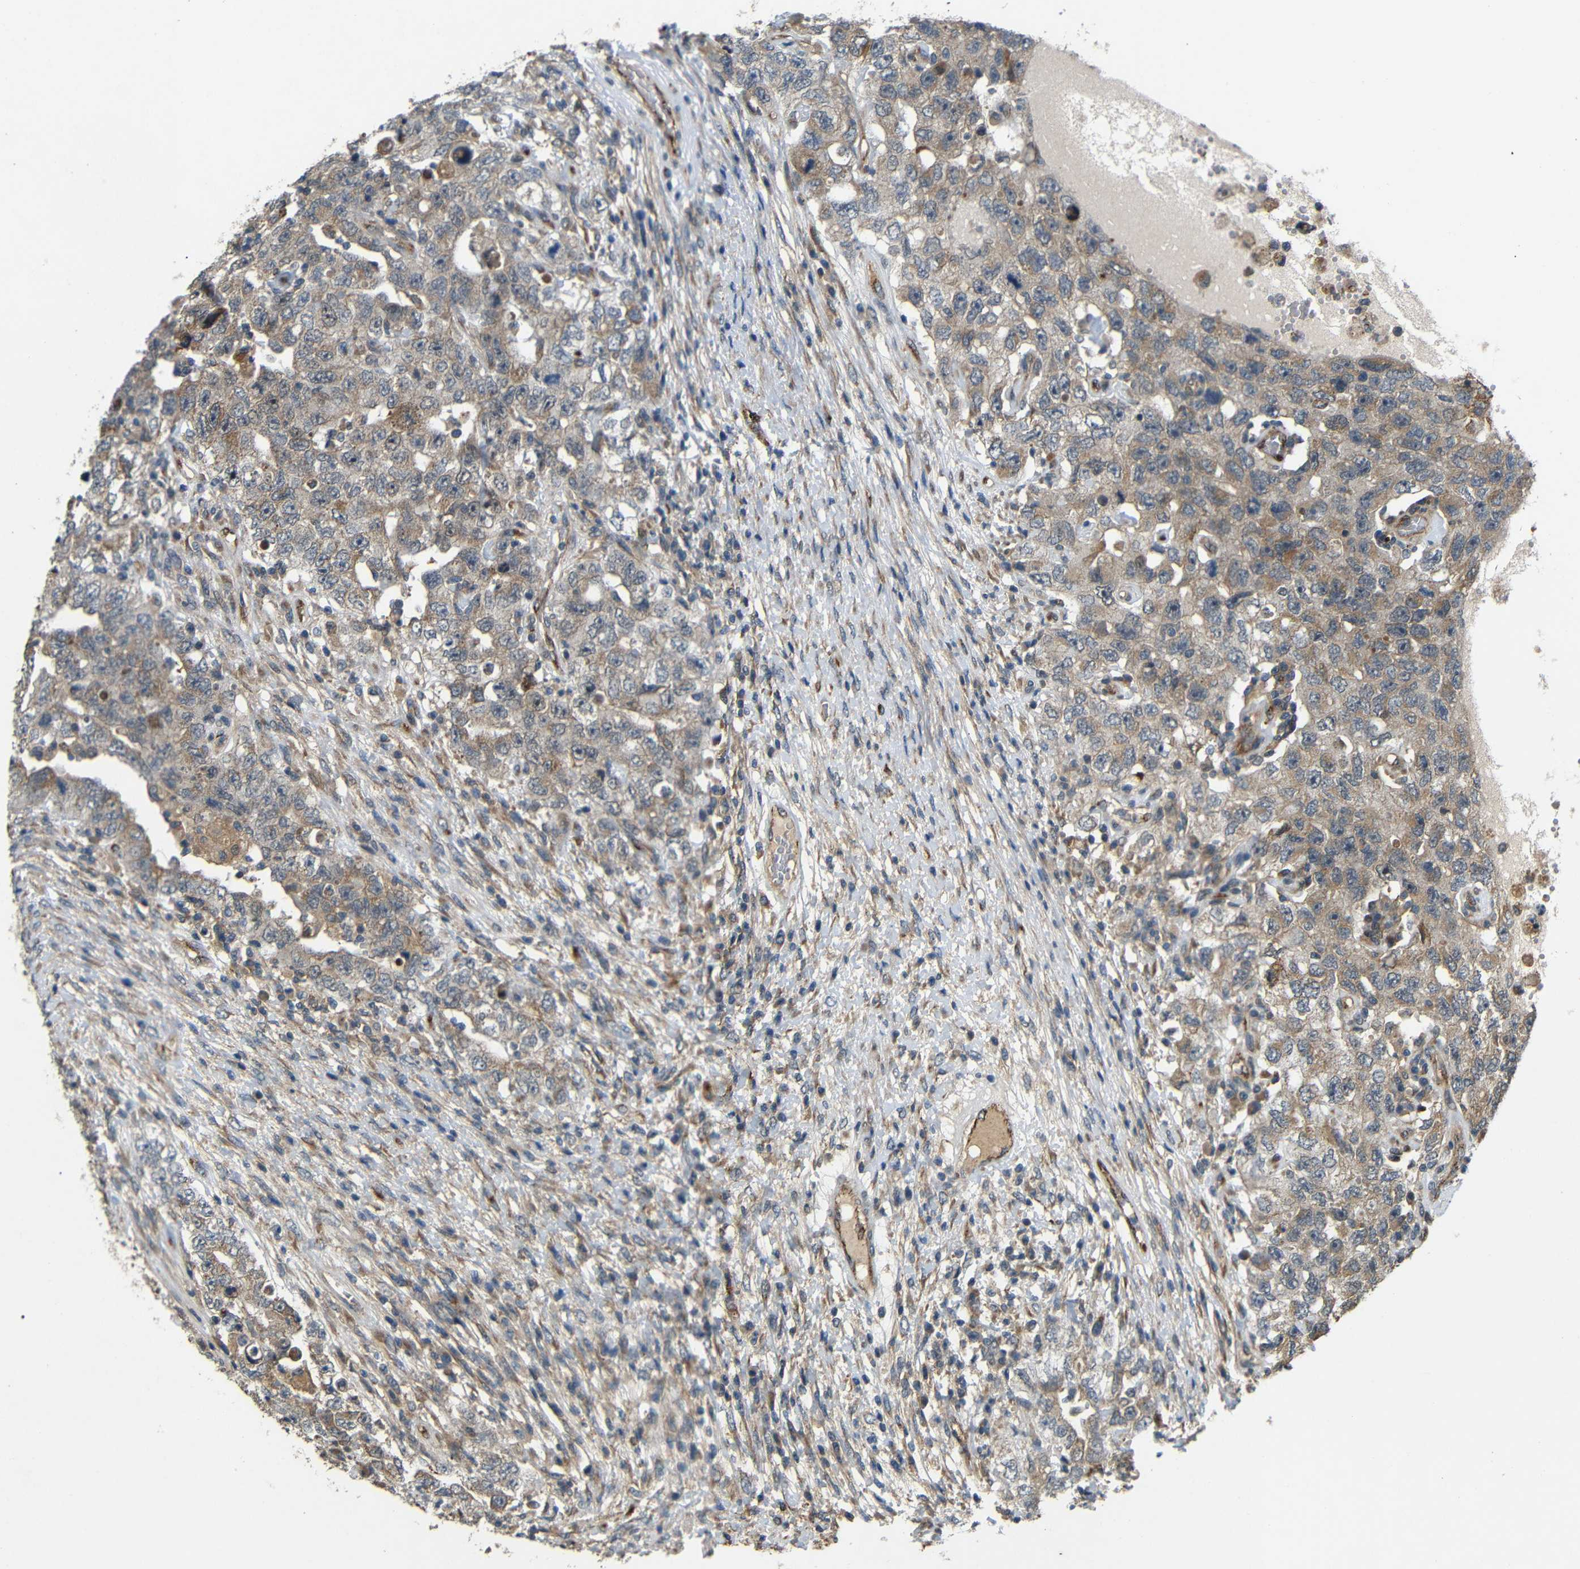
{"staining": {"intensity": "moderate", "quantity": ">75%", "location": "cytoplasmic/membranous"}, "tissue": "testis cancer", "cell_type": "Tumor cells", "image_type": "cancer", "snomed": [{"axis": "morphology", "description": "Carcinoma, Embryonal, NOS"}, {"axis": "topography", "description": "Testis"}], "caption": "IHC of human embryonal carcinoma (testis) demonstrates medium levels of moderate cytoplasmic/membranous expression in about >75% of tumor cells.", "gene": "ATP7A", "patient": {"sex": "male", "age": 26}}